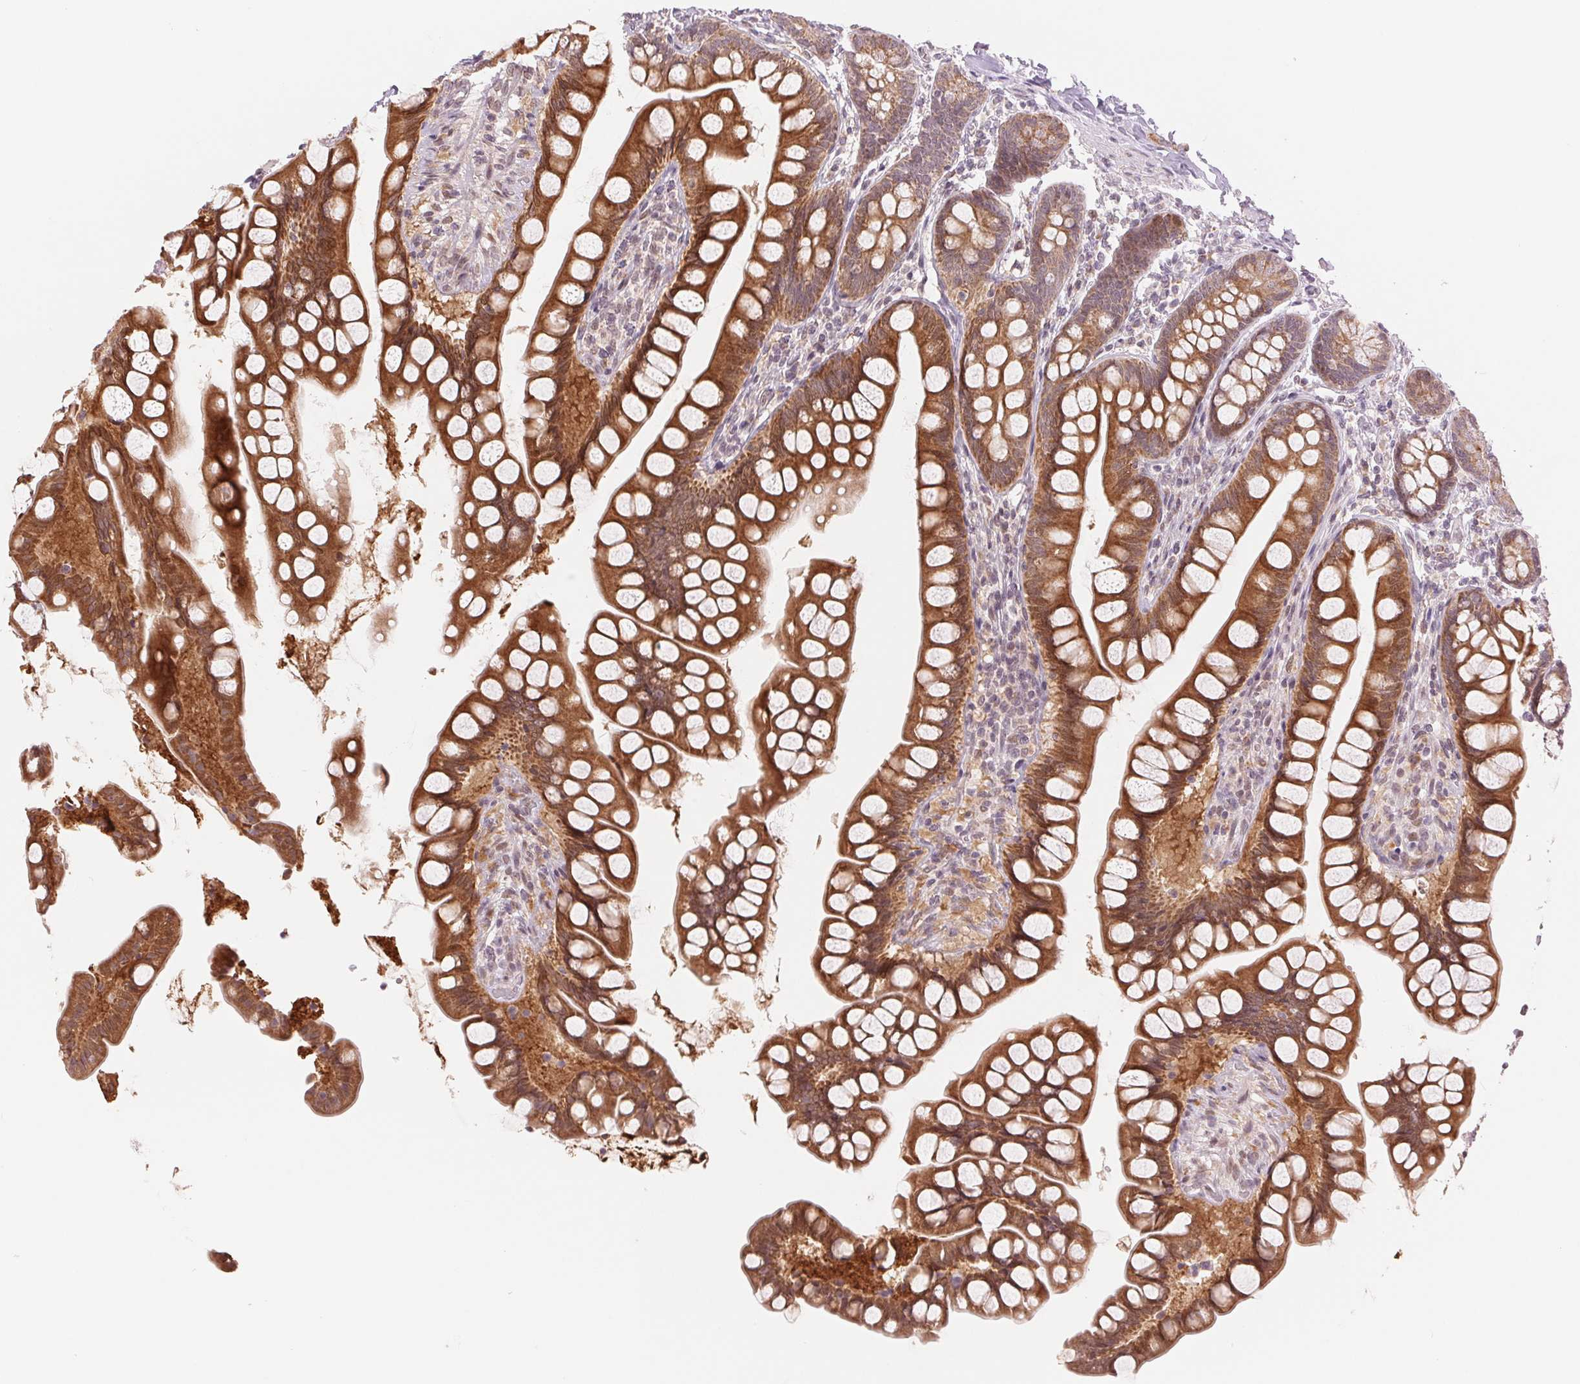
{"staining": {"intensity": "strong", "quantity": ">75%", "location": "cytoplasmic/membranous"}, "tissue": "small intestine", "cell_type": "Glandular cells", "image_type": "normal", "snomed": [{"axis": "morphology", "description": "Normal tissue, NOS"}, {"axis": "topography", "description": "Small intestine"}], "caption": "Normal small intestine exhibits strong cytoplasmic/membranous expression in approximately >75% of glandular cells, visualized by immunohistochemistry.", "gene": "ARHGAP32", "patient": {"sex": "male", "age": 70}}